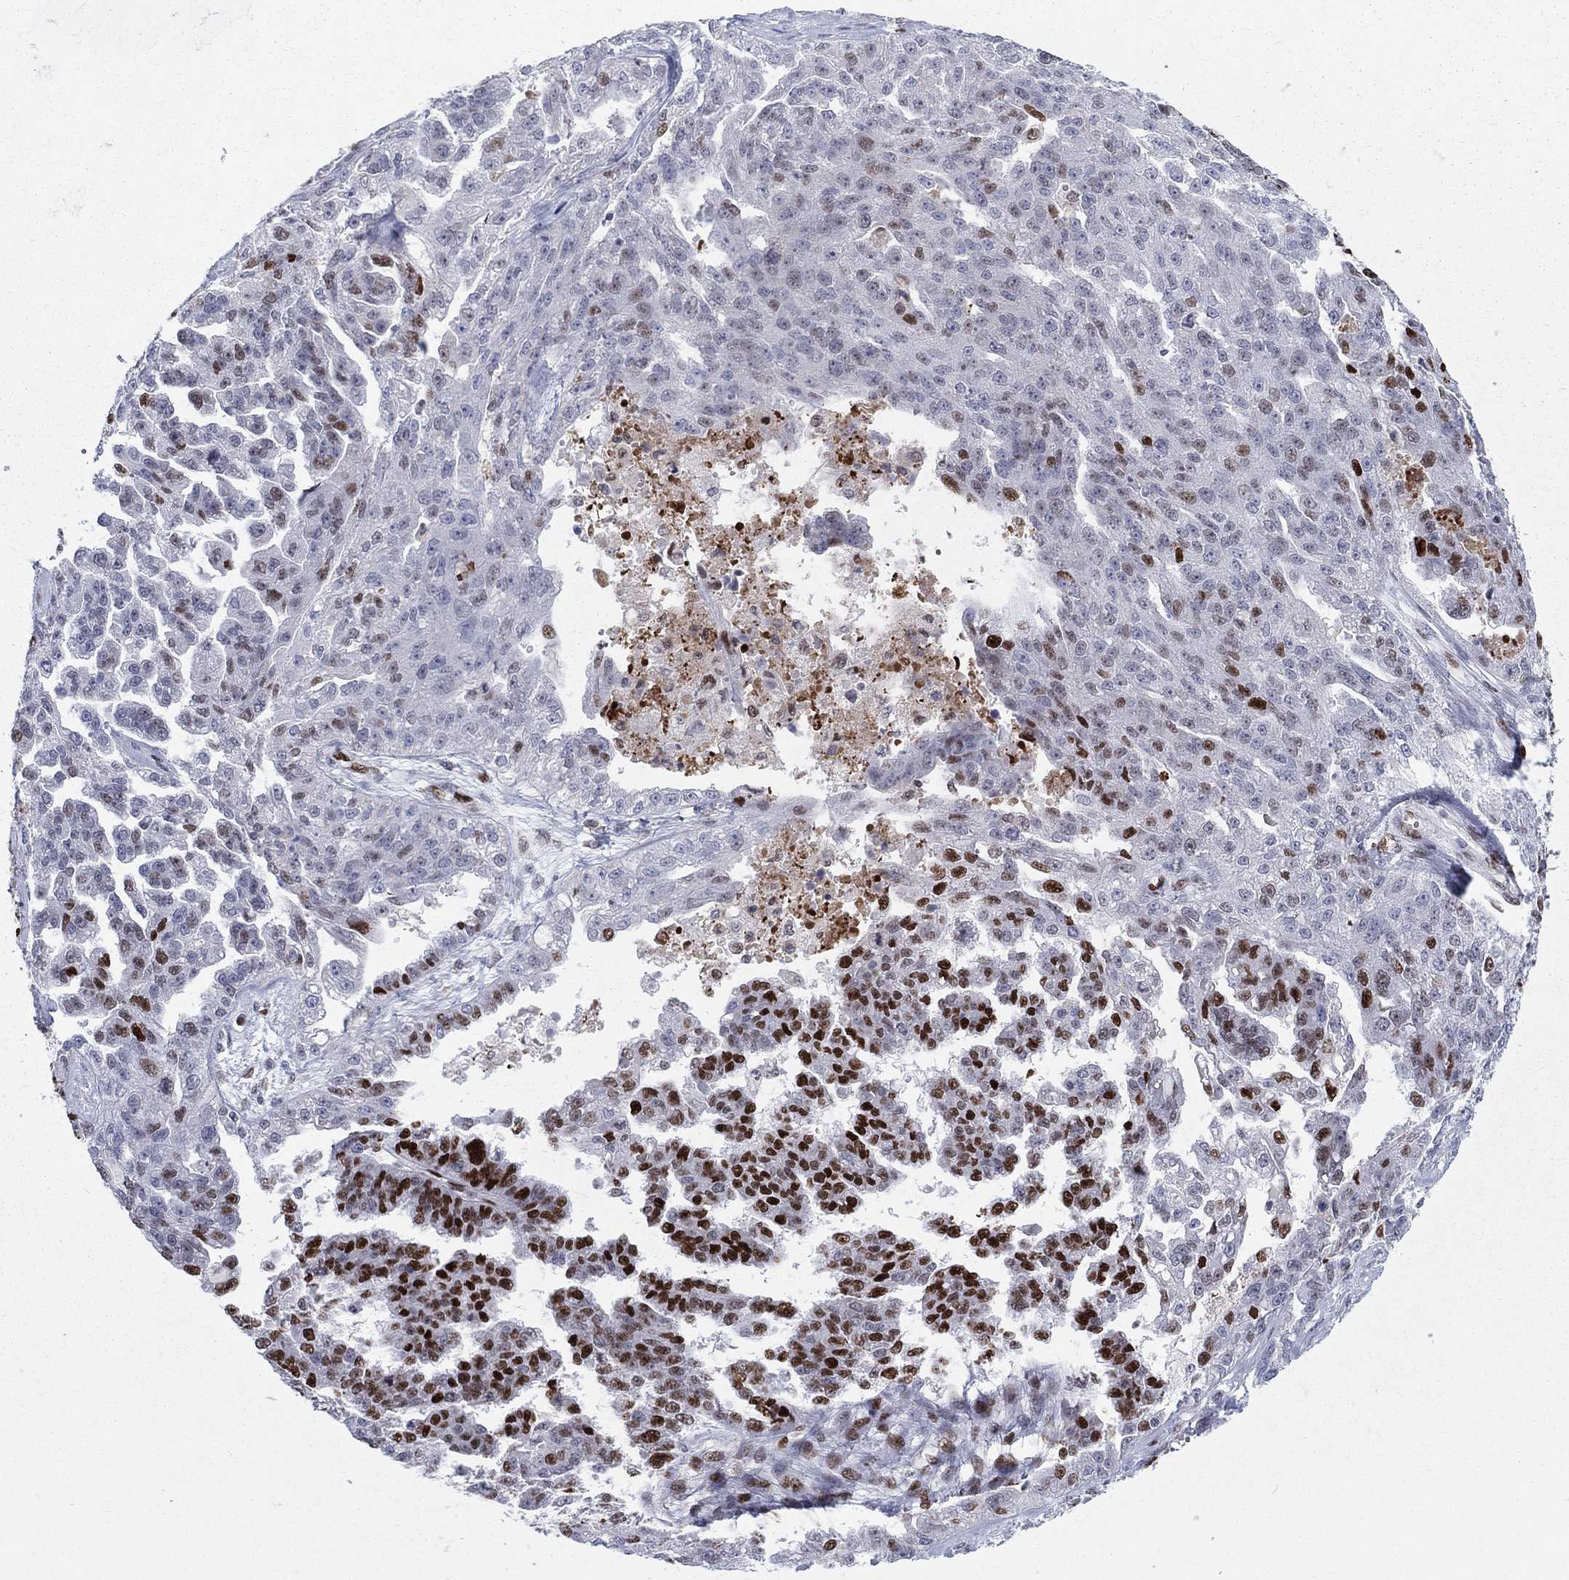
{"staining": {"intensity": "strong", "quantity": ">75%", "location": "nuclear"}, "tissue": "ovarian cancer", "cell_type": "Tumor cells", "image_type": "cancer", "snomed": [{"axis": "morphology", "description": "Cystadenocarcinoma, serous, NOS"}, {"axis": "topography", "description": "Ovary"}], "caption": "IHC of human ovarian serous cystadenocarcinoma reveals high levels of strong nuclear expression in approximately >75% of tumor cells. Immunohistochemistry stains the protein of interest in brown and the nuclei are stained blue.", "gene": "ZNHIT3", "patient": {"sex": "female", "age": 58}}